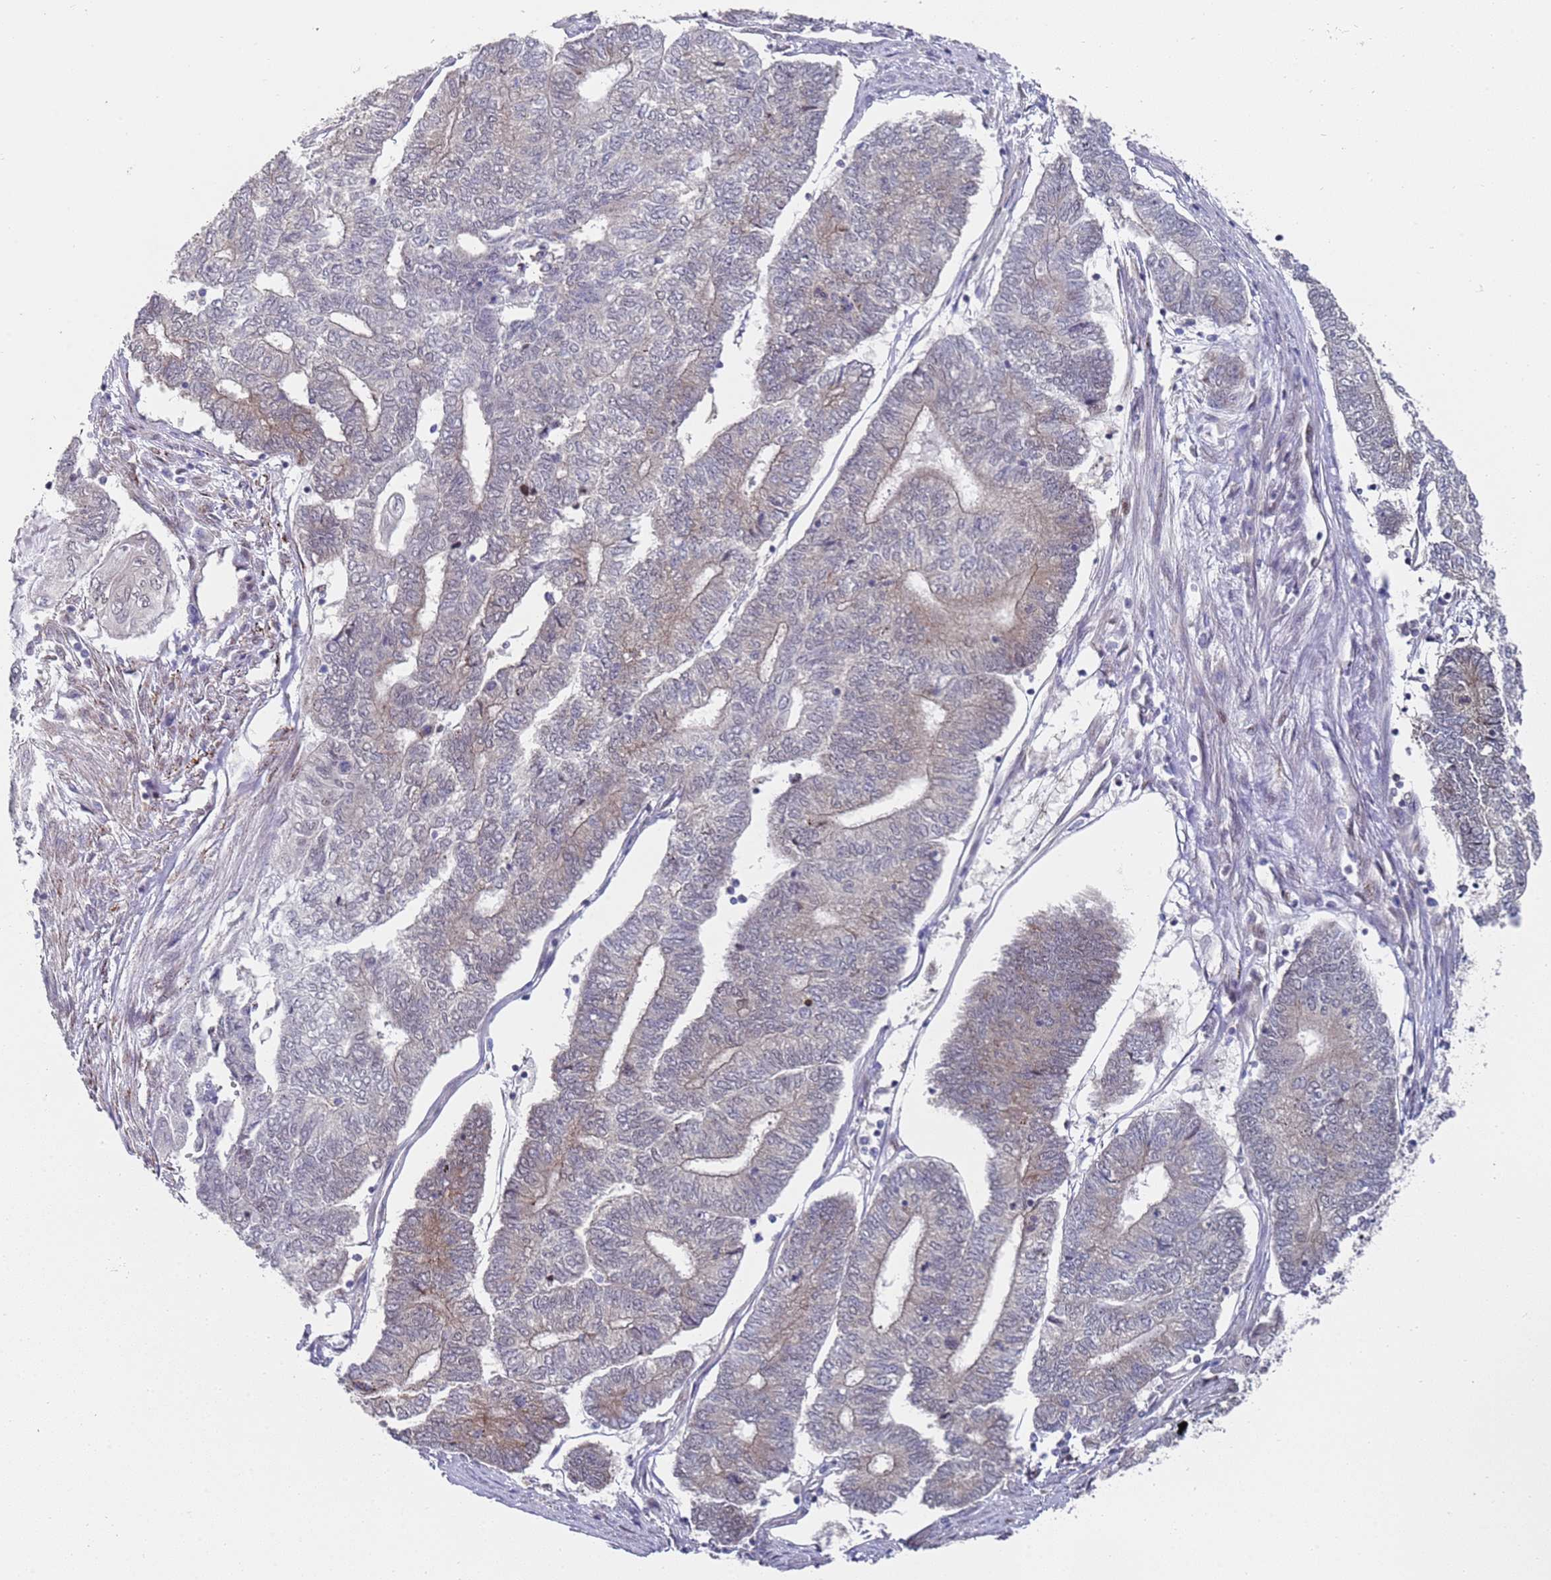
{"staining": {"intensity": "weak", "quantity": "<25%", "location": "cytoplasmic/membranous"}, "tissue": "endometrial cancer", "cell_type": "Tumor cells", "image_type": "cancer", "snomed": [{"axis": "morphology", "description": "Adenocarcinoma, NOS"}, {"axis": "topography", "description": "Uterus"}, {"axis": "topography", "description": "Endometrium"}], "caption": "Immunohistochemistry (IHC) of adenocarcinoma (endometrial) demonstrates no expression in tumor cells.", "gene": "COPS6", "patient": {"sex": "female", "age": 70}}